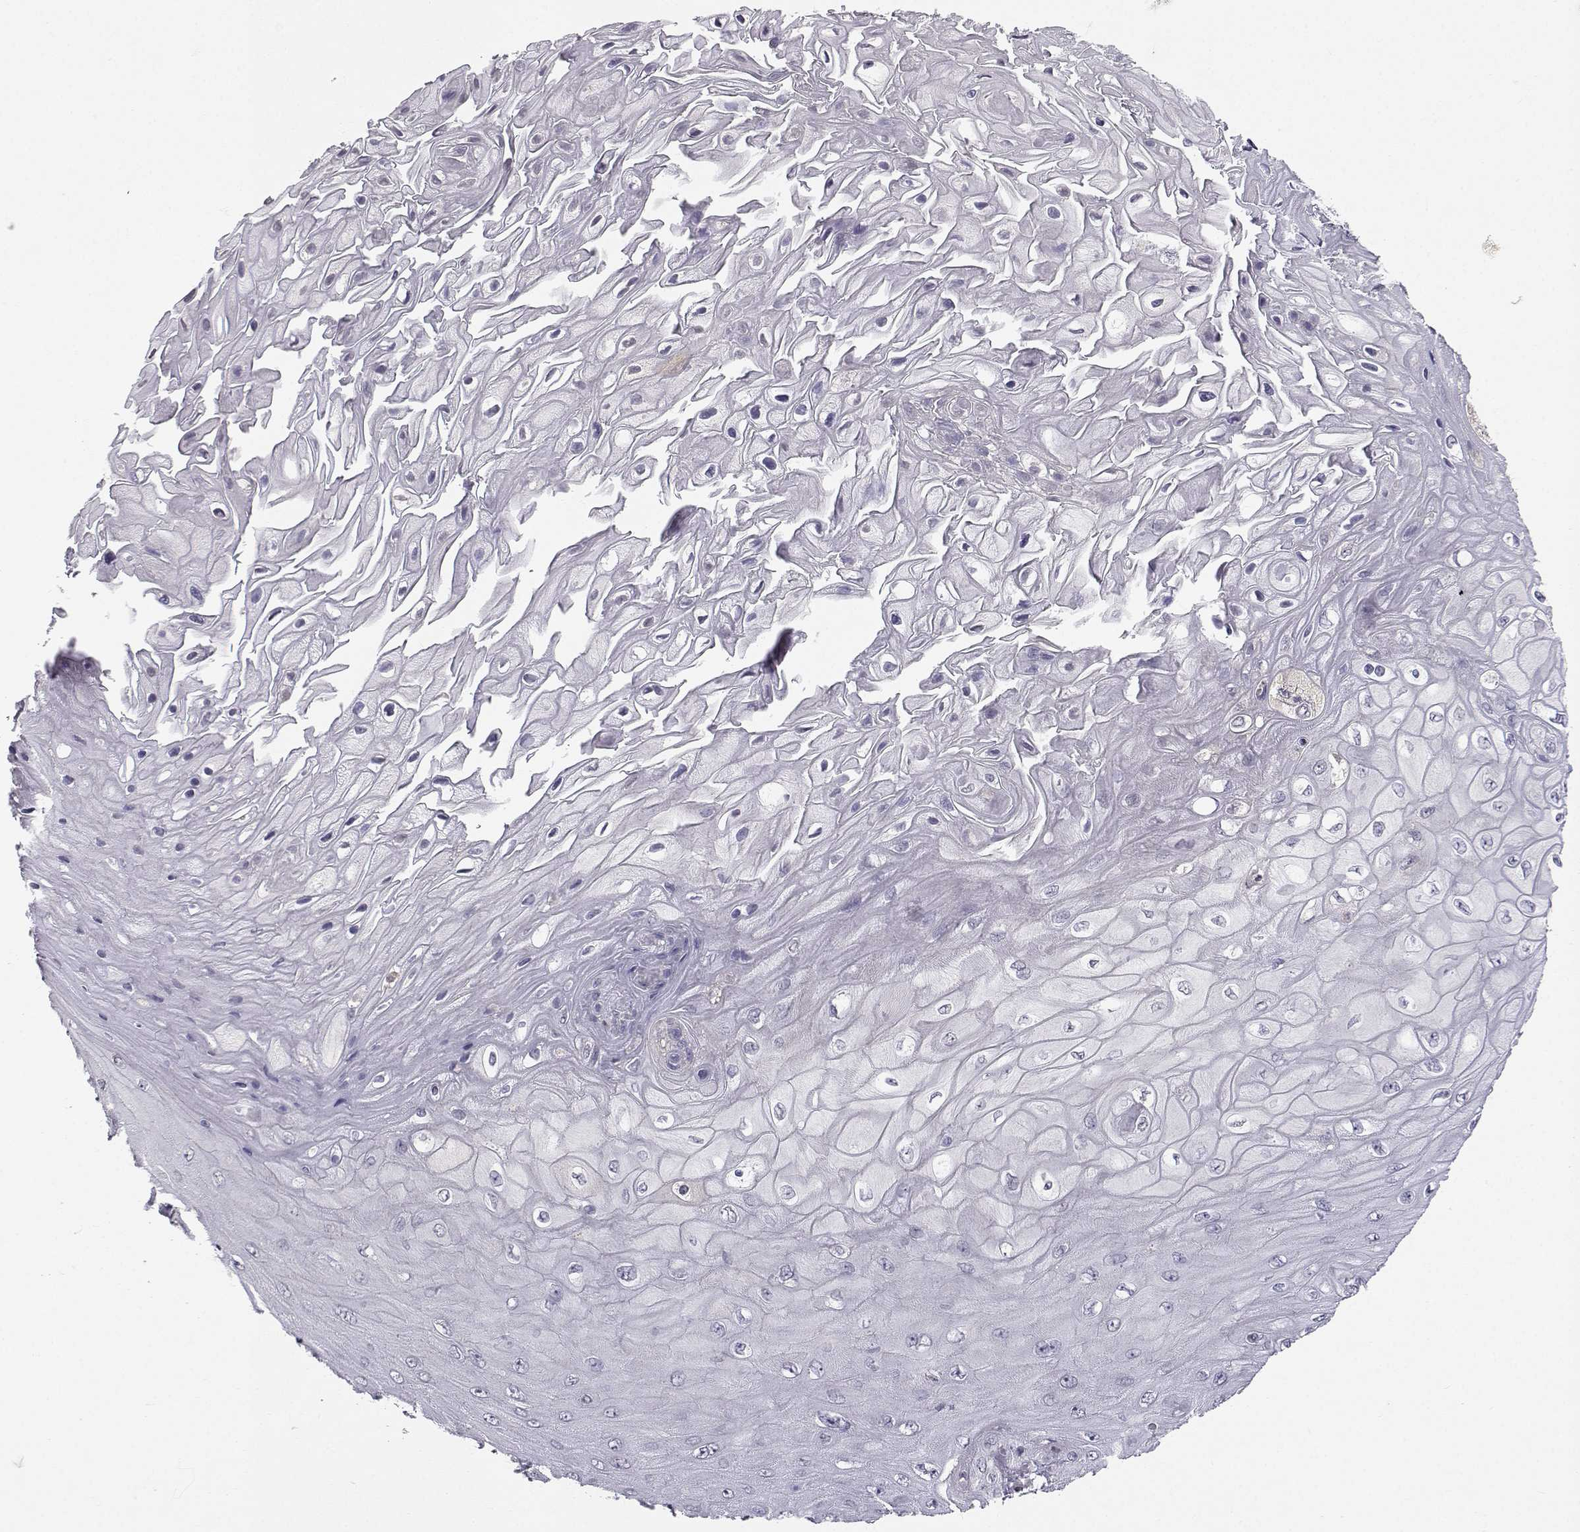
{"staining": {"intensity": "negative", "quantity": "none", "location": "none"}, "tissue": "skin cancer", "cell_type": "Tumor cells", "image_type": "cancer", "snomed": [{"axis": "morphology", "description": "Squamous cell carcinoma, NOS"}, {"axis": "topography", "description": "Skin"}], "caption": "Immunohistochemical staining of human squamous cell carcinoma (skin) exhibits no significant positivity in tumor cells.", "gene": "SLC6A3", "patient": {"sex": "male", "age": 62}}